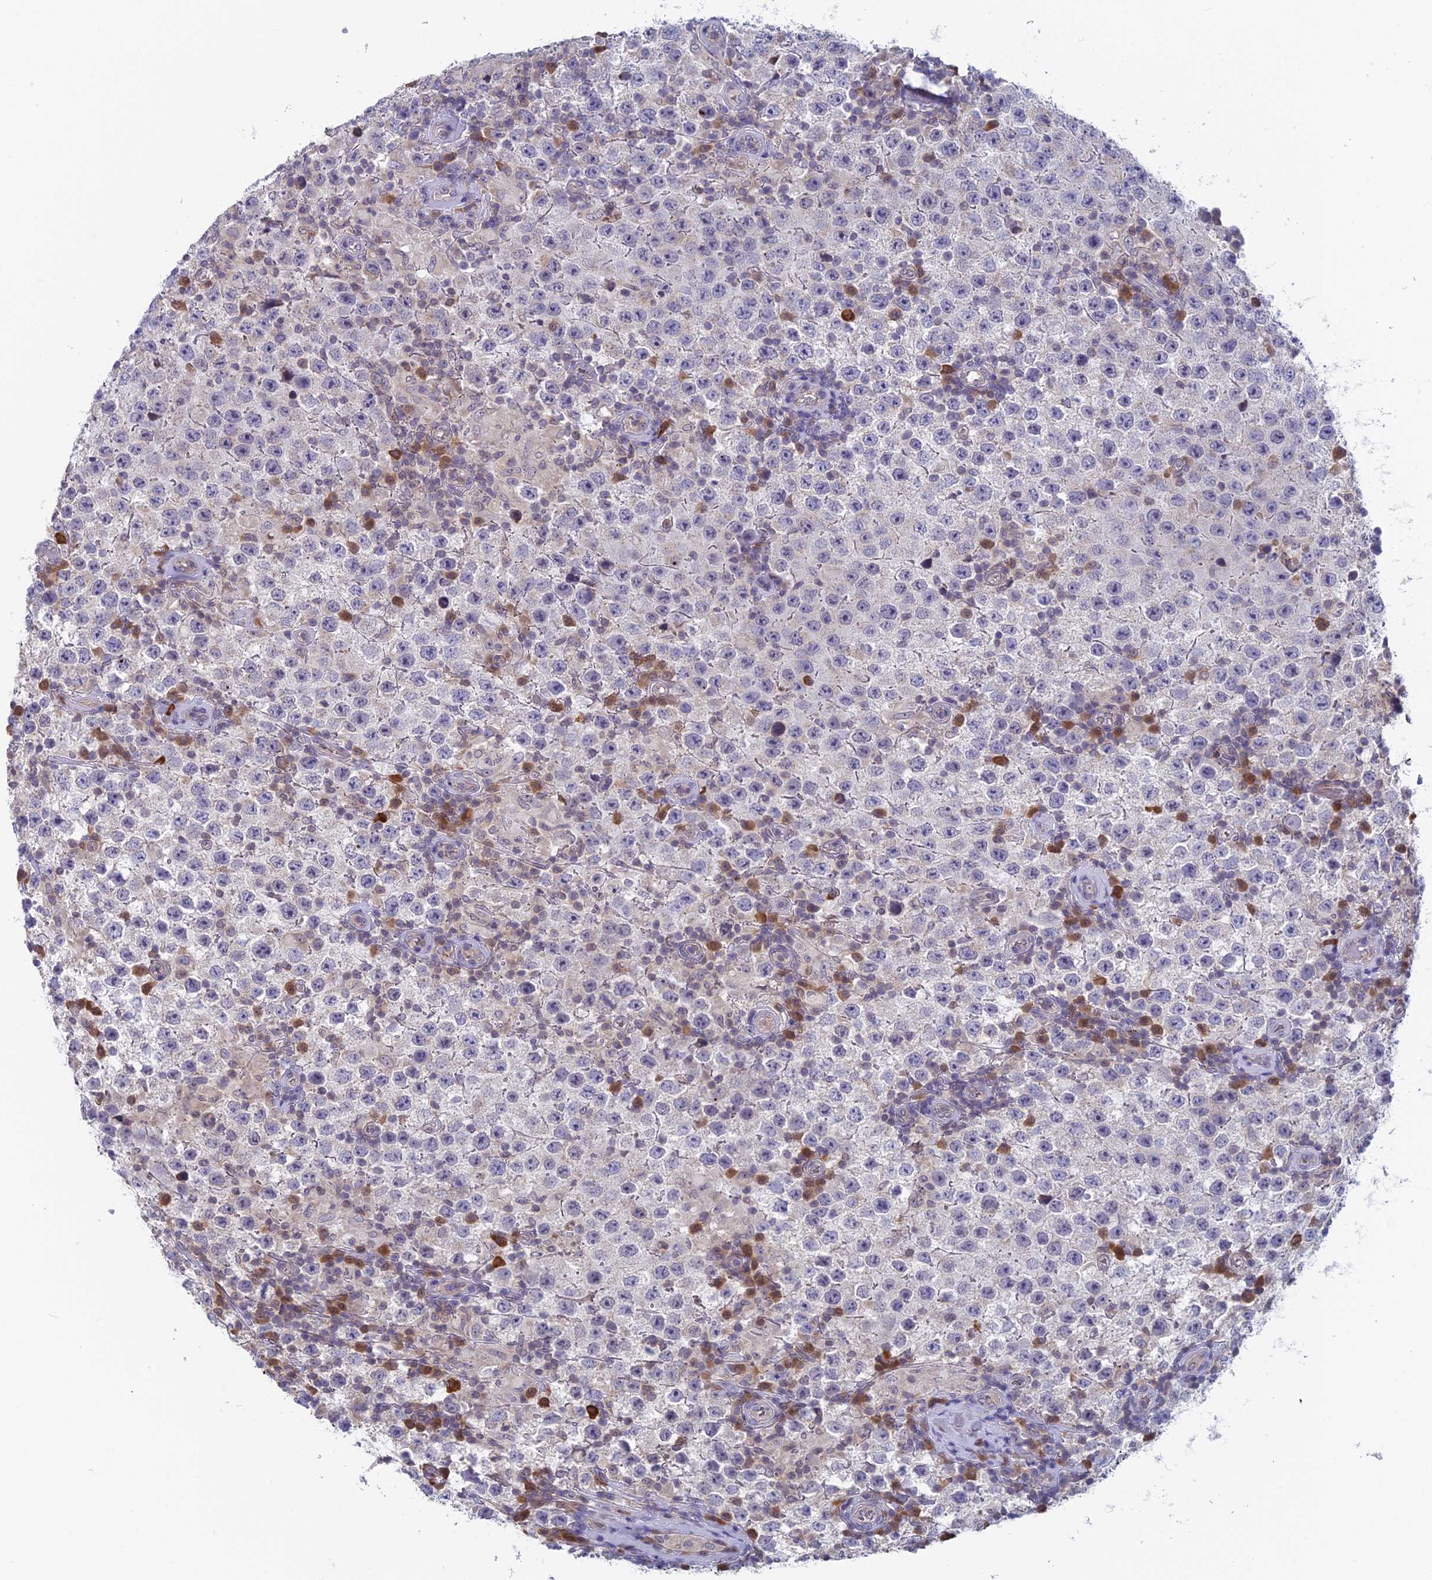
{"staining": {"intensity": "negative", "quantity": "none", "location": "none"}, "tissue": "testis cancer", "cell_type": "Tumor cells", "image_type": "cancer", "snomed": [{"axis": "morphology", "description": "Normal tissue, NOS"}, {"axis": "morphology", "description": "Urothelial carcinoma, High grade"}, {"axis": "morphology", "description": "Seminoma, NOS"}, {"axis": "morphology", "description": "Carcinoma, Embryonal, NOS"}, {"axis": "topography", "description": "Urinary bladder"}, {"axis": "topography", "description": "Testis"}], "caption": "Tumor cells are negative for protein expression in human testis seminoma.", "gene": "MRI1", "patient": {"sex": "male", "age": 41}}